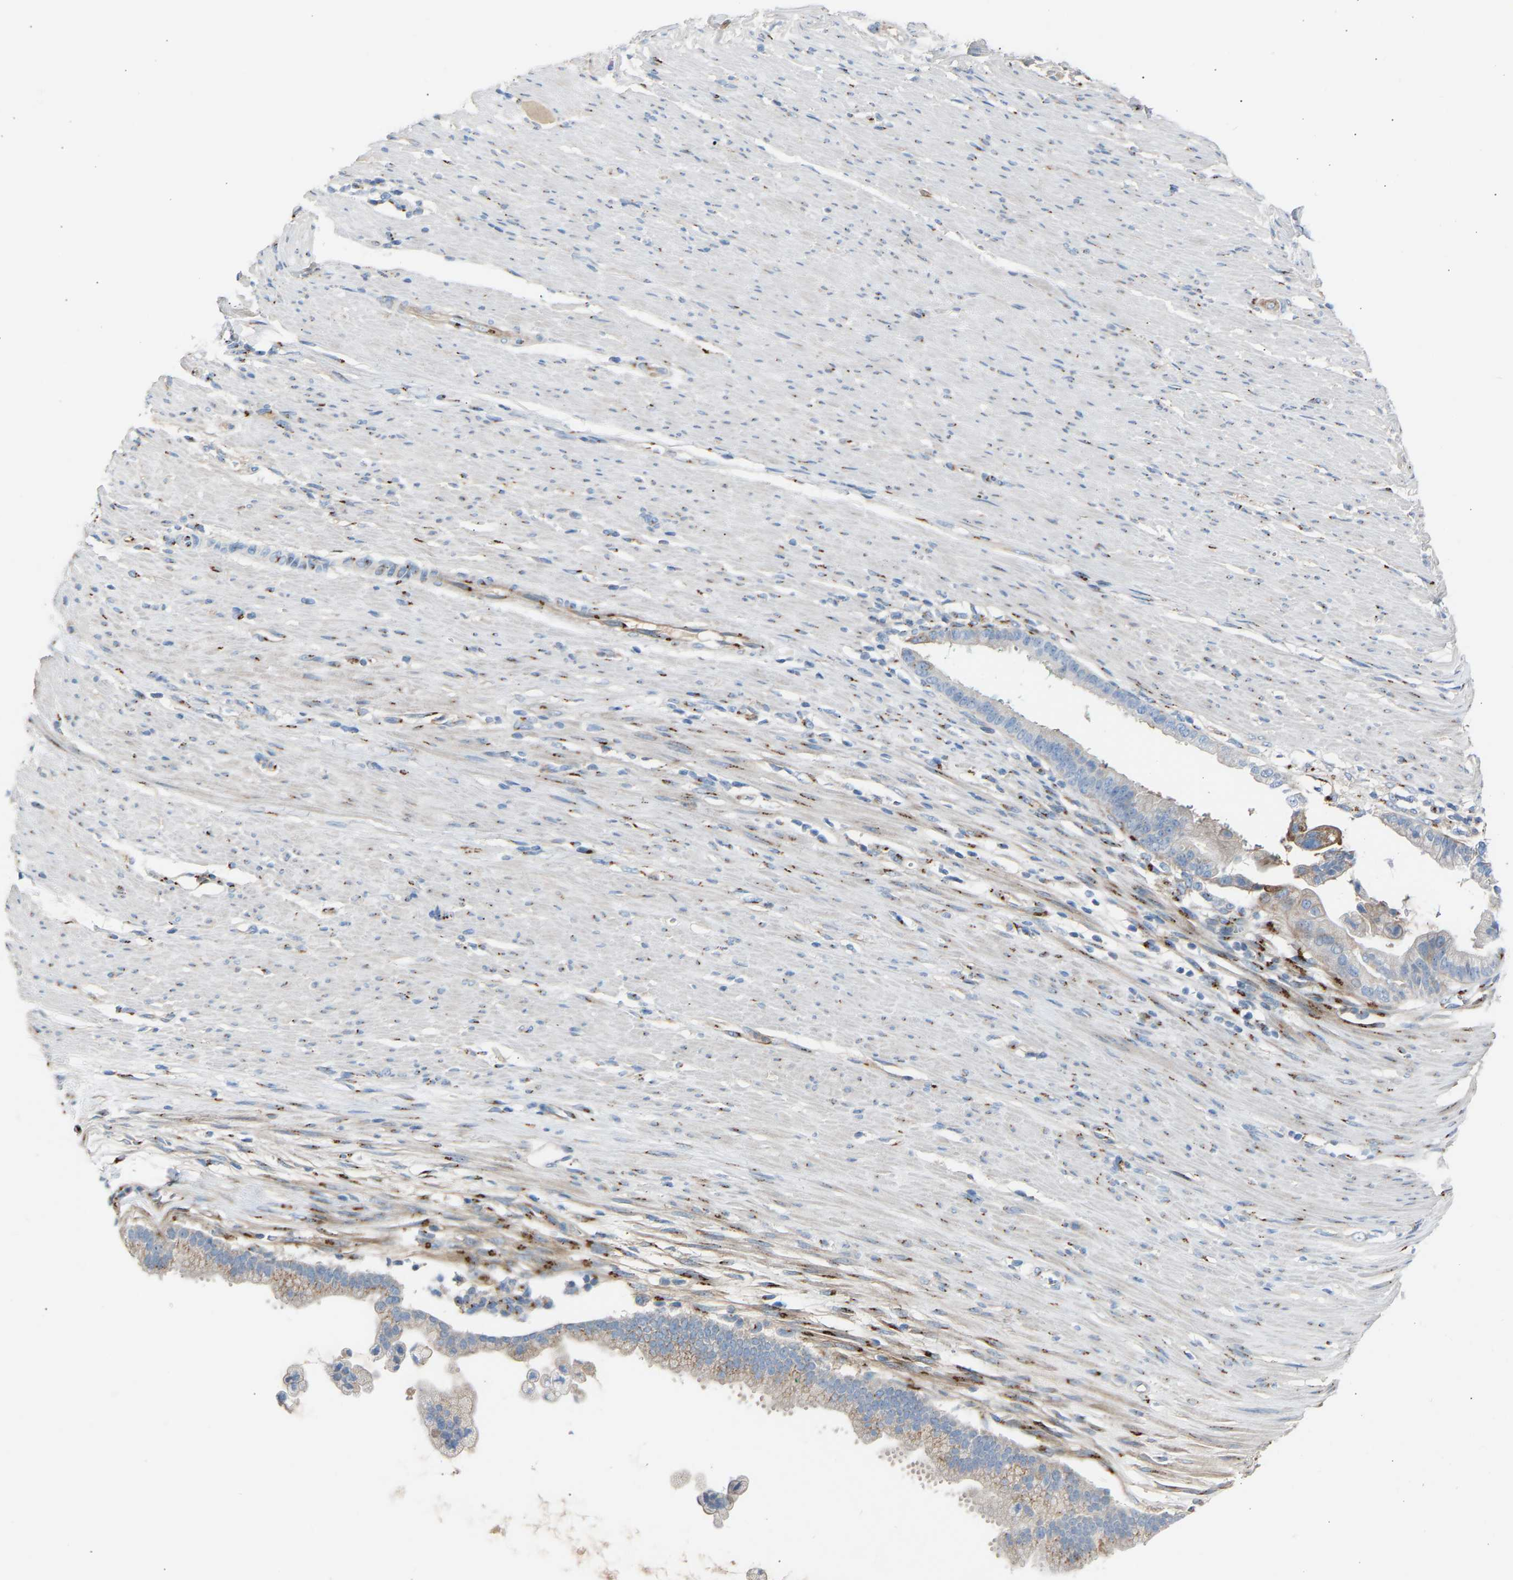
{"staining": {"intensity": "weak", "quantity": "25%-75%", "location": "cytoplasmic/membranous"}, "tissue": "pancreatic cancer", "cell_type": "Tumor cells", "image_type": "cancer", "snomed": [{"axis": "morphology", "description": "Adenocarcinoma, NOS"}, {"axis": "topography", "description": "Pancreas"}], "caption": "Weak cytoplasmic/membranous staining is identified in about 25%-75% of tumor cells in adenocarcinoma (pancreatic). (Brightfield microscopy of DAB IHC at high magnification).", "gene": "CYREN", "patient": {"sex": "male", "age": 69}}